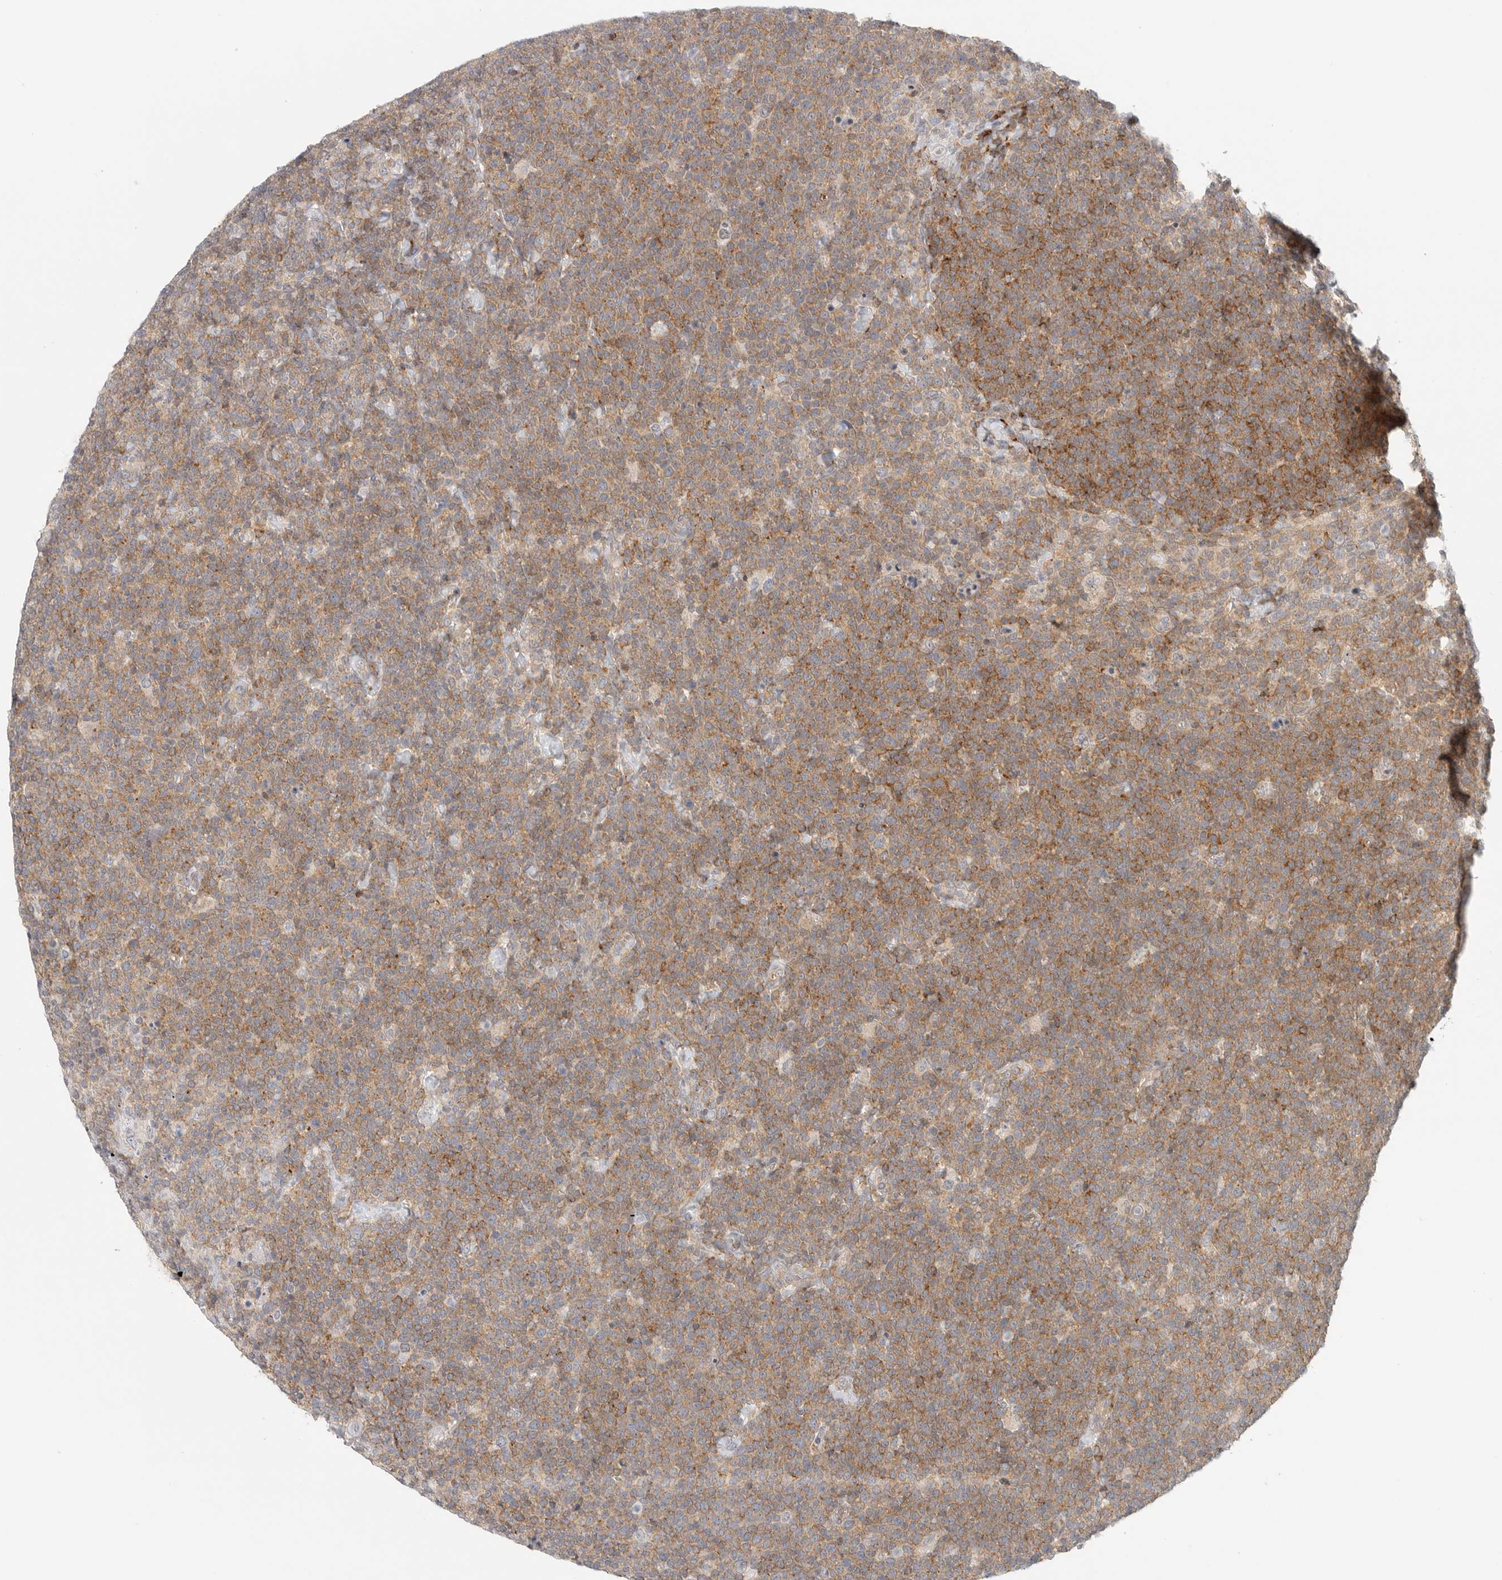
{"staining": {"intensity": "moderate", "quantity": ">75%", "location": "cytoplasmic/membranous"}, "tissue": "lymphoma", "cell_type": "Tumor cells", "image_type": "cancer", "snomed": [{"axis": "morphology", "description": "Malignant lymphoma, non-Hodgkin's type, High grade"}, {"axis": "topography", "description": "Lymph node"}], "caption": "Immunohistochemical staining of human malignant lymphoma, non-Hodgkin's type (high-grade) exhibits medium levels of moderate cytoplasmic/membranous positivity in about >75% of tumor cells. (DAB (3,3'-diaminobenzidine) IHC, brown staining for protein, blue staining for nuclei).", "gene": "HDAC6", "patient": {"sex": "male", "age": 61}}